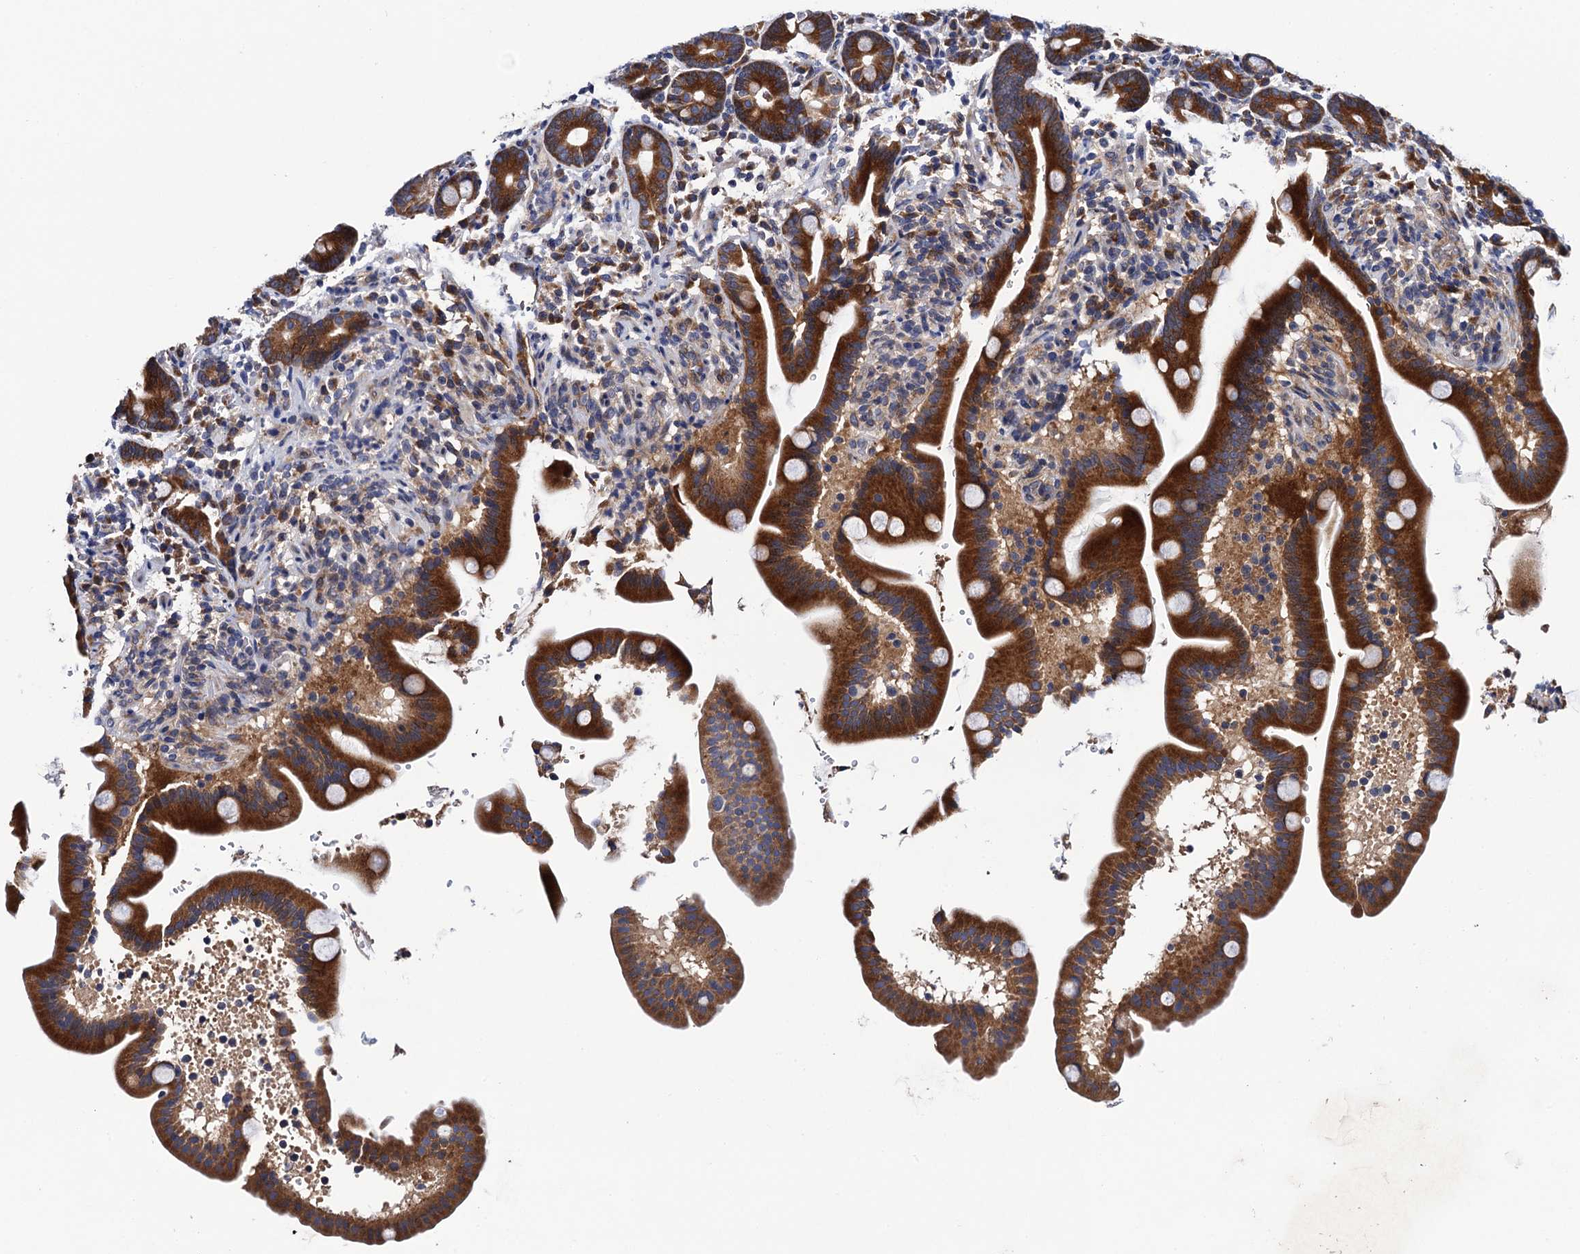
{"staining": {"intensity": "strong", "quantity": "25%-75%", "location": "cytoplasmic/membranous"}, "tissue": "duodenum", "cell_type": "Glandular cells", "image_type": "normal", "snomed": [{"axis": "morphology", "description": "Normal tissue, NOS"}, {"axis": "topography", "description": "Duodenum"}], "caption": "About 25%-75% of glandular cells in unremarkable human duodenum exhibit strong cytoplasmic/membranous protein expression as visualized by brown immunohistochemical staining.", "gene": "TRMT112", "patient": {"sex": "male", "age": 54}}